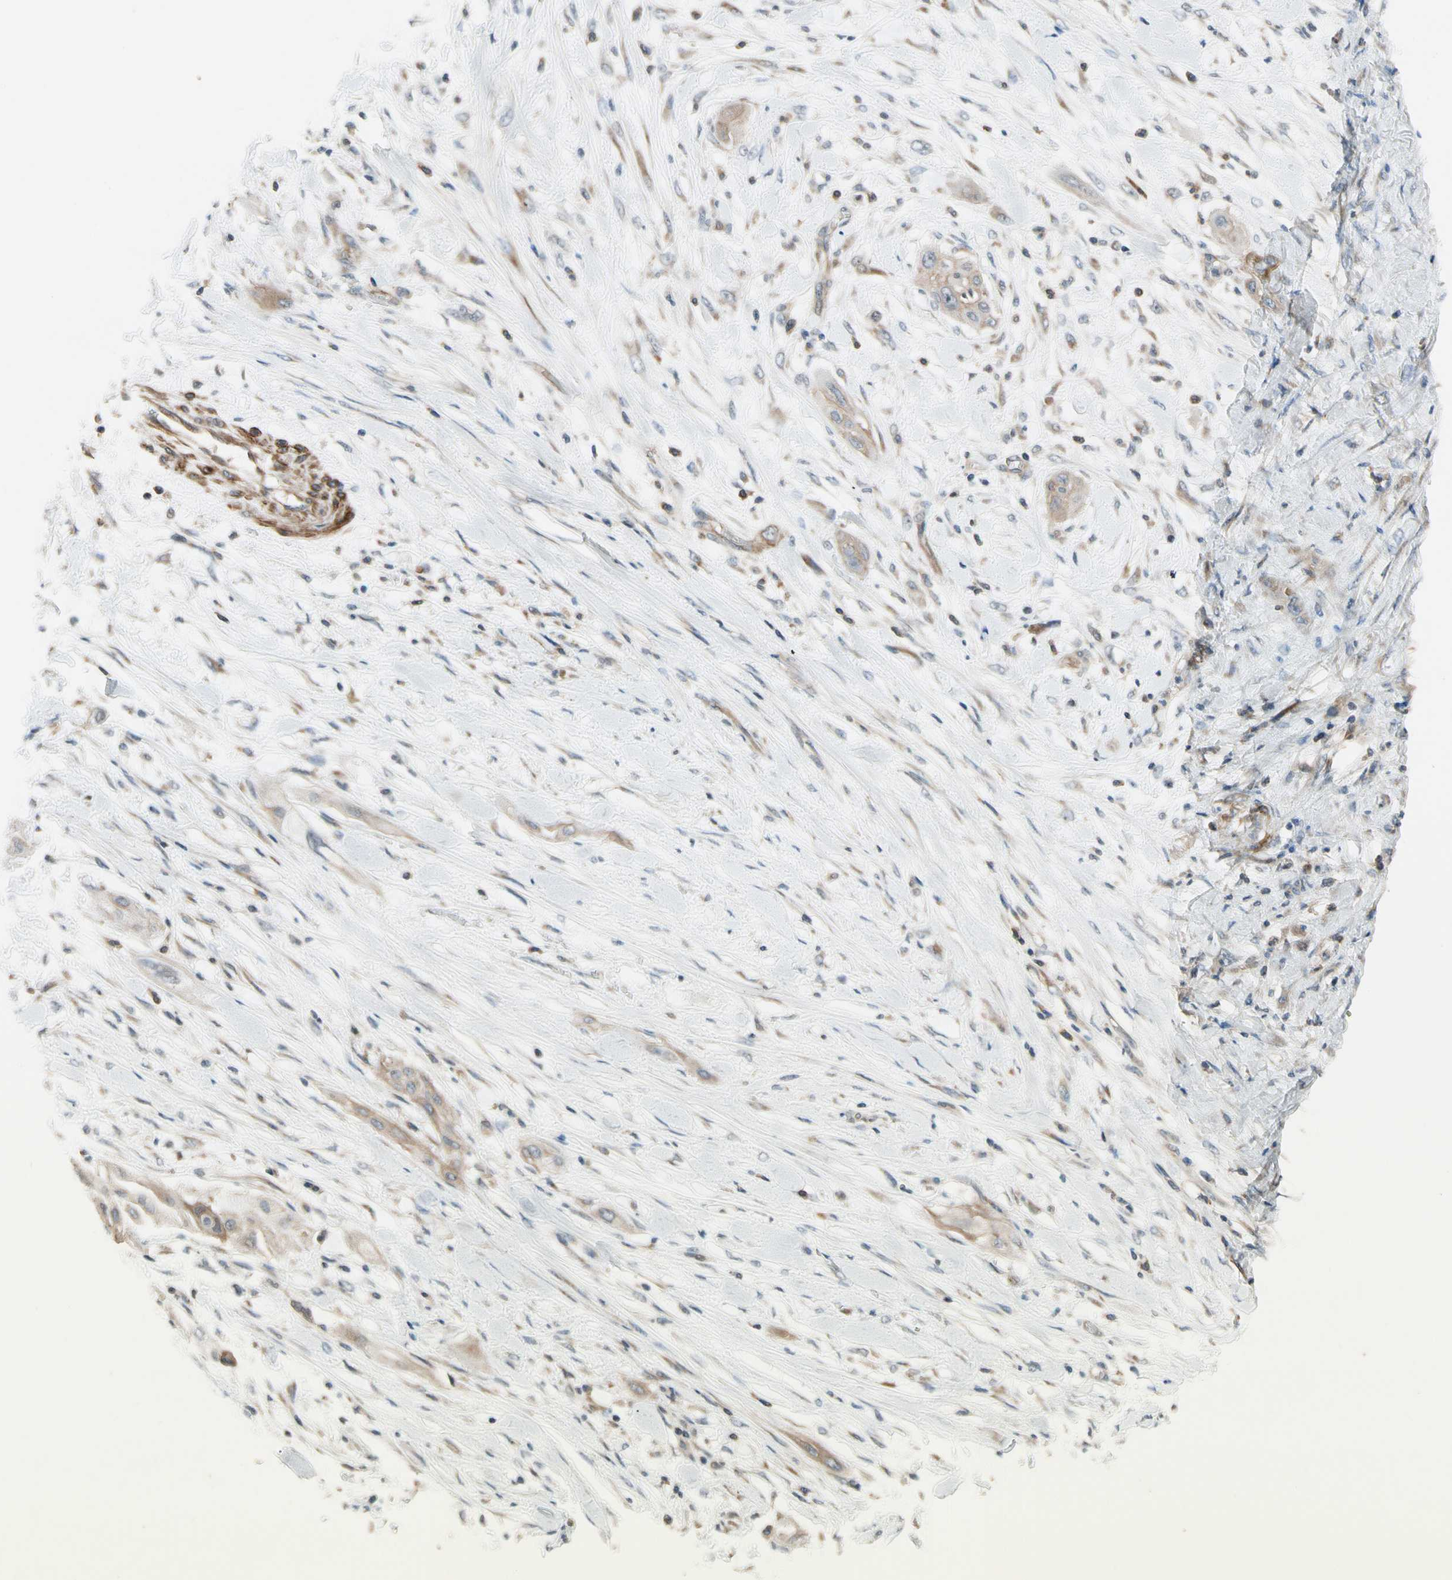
{"staining": {"intensity": "weak", "quantity": ">75%", "location": "cytoplasmic/membranous"}, "tissue": "lung cancer", "cell_type": "Tumor cells", "image_type": "cancer", "snomed": [{"axis": "morphology", "description": "Squamous cell carcinoma, NOS"}, {"axis": "topography", "description": "Lung"}], "caption": "Immunohistochemistry image of human lung squamous cell carcinoma stained for a protein (brown), which demonstrates low levels of weak cytoplasmic/membranous expression in about >75% of tumor cells.", "gene": "MST1R", "patient": {"sex": "female", "age": 47}}